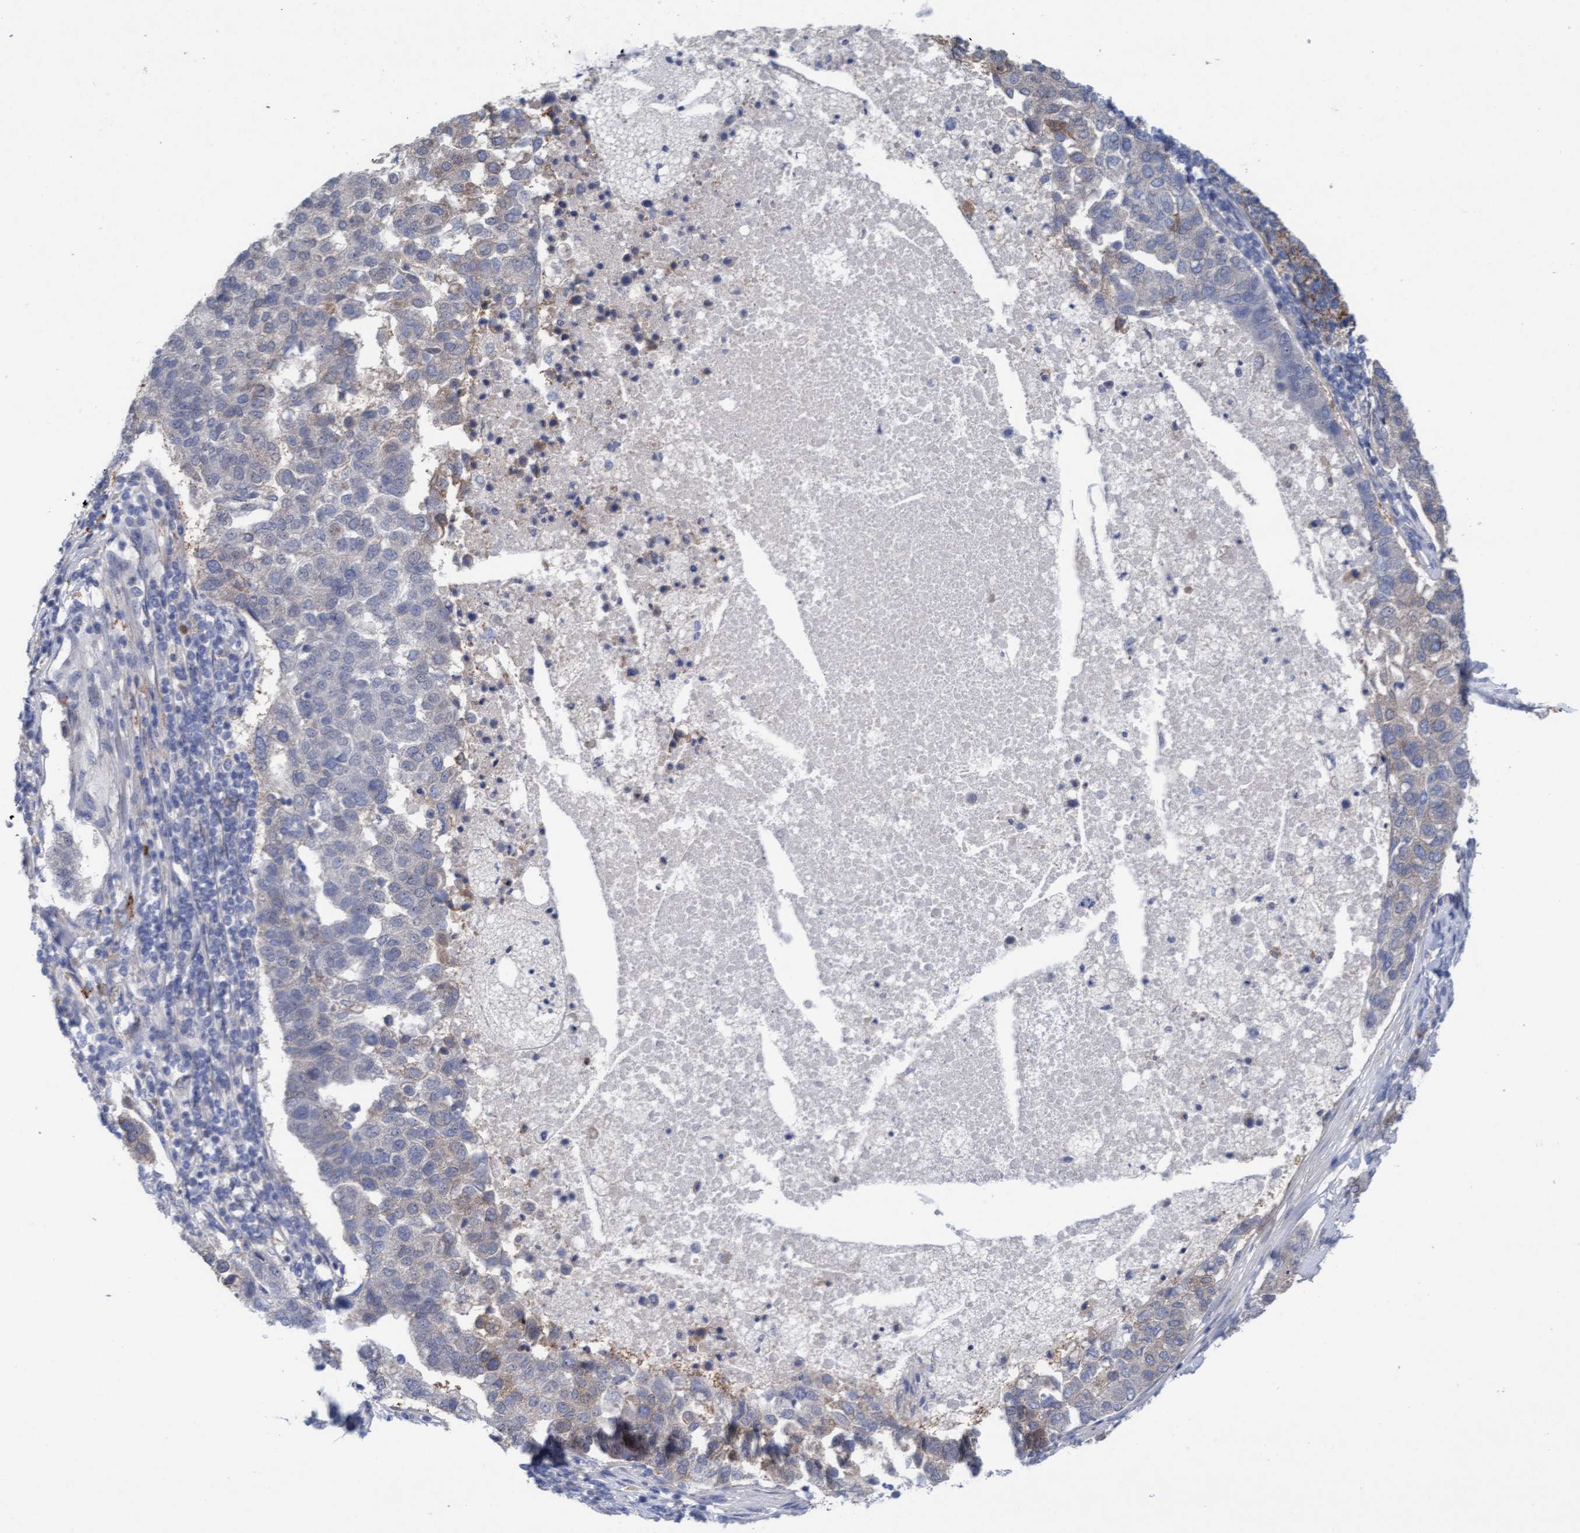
{"staining": {"intensity": "weak", "quantity": "25%-75%", "location": "cytoplasmic/membranous"}, "tissue": "pancreatic cancer", "cell_type": "Tumor cells", "image_type": "cancer", "snomed": [{"axis": "morphology", "description": "Adenocarcinoma, NOS"}, {"axis": "topography", "description": "Pancreas"}], "caption": "The micrograph reveals staining of pancreatic cancer (adenocarcinoma), revealing weak cytoplasmic/membranous protein staining (brown color) within tumor cells.", "gene": "PLCD1", "patient": {"sex": "female", "age": 61}}